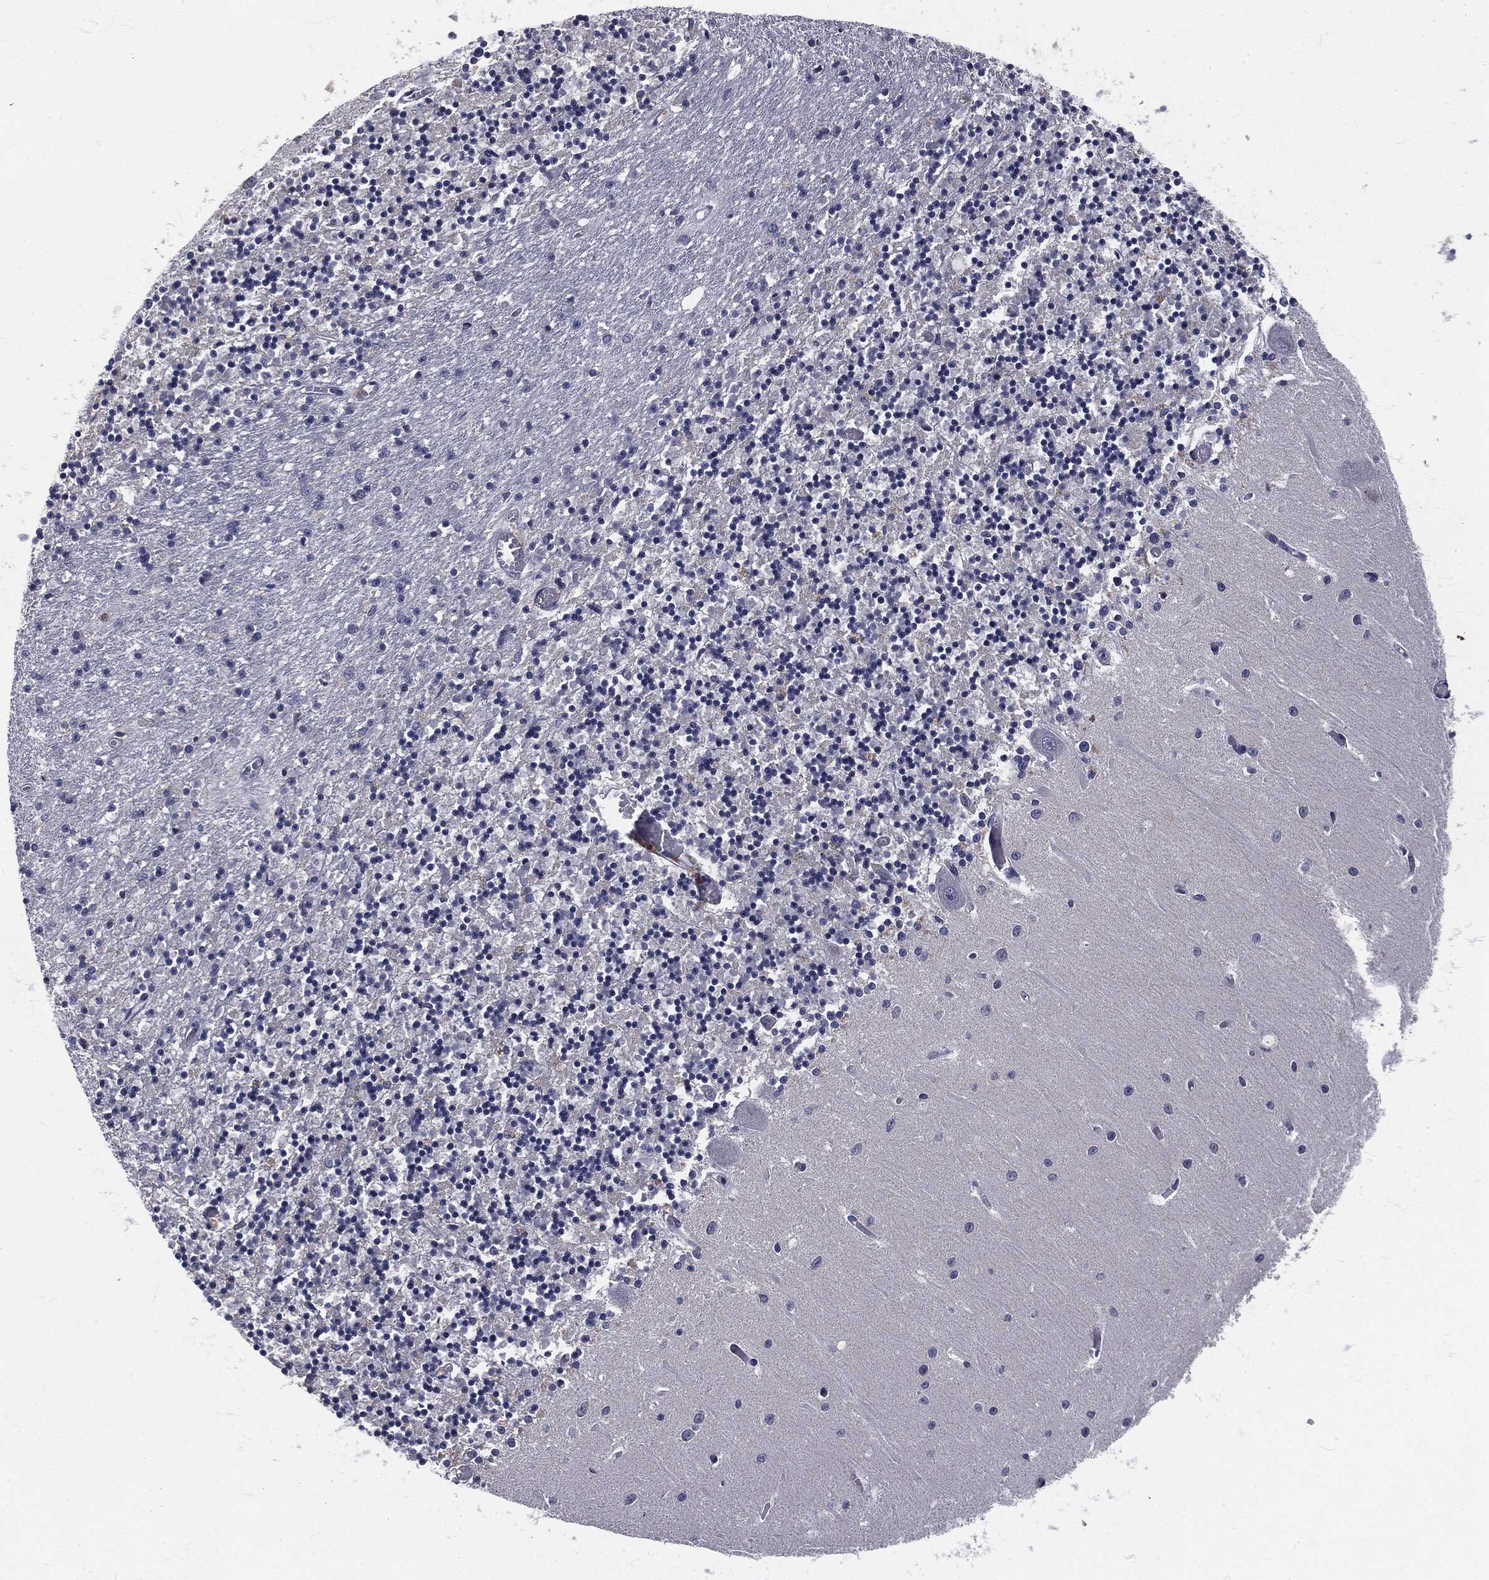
{"staining": {"intensity": "negative", "quantity": "none", "location": "none"}, "tissue": "cerebellum", "cell_type": "Cells in granular layer", "image_type": "normal", "snomed": [{"axis": "morphology", "description": "Normal tissue, NOS"}, {"axis": "topography", "description": "Cerebellum"}], "caption": "The image demonstrates no significant expression in cells in granular layer of cerebellum. Brightfield microscopy of immunohistochemistry (IHC) stained with DAB (brown) and hematoxylin (blue), captured at high magnification.", "gene": "SIGLEC9", "patient": {"sex": "female", "age": 64}}